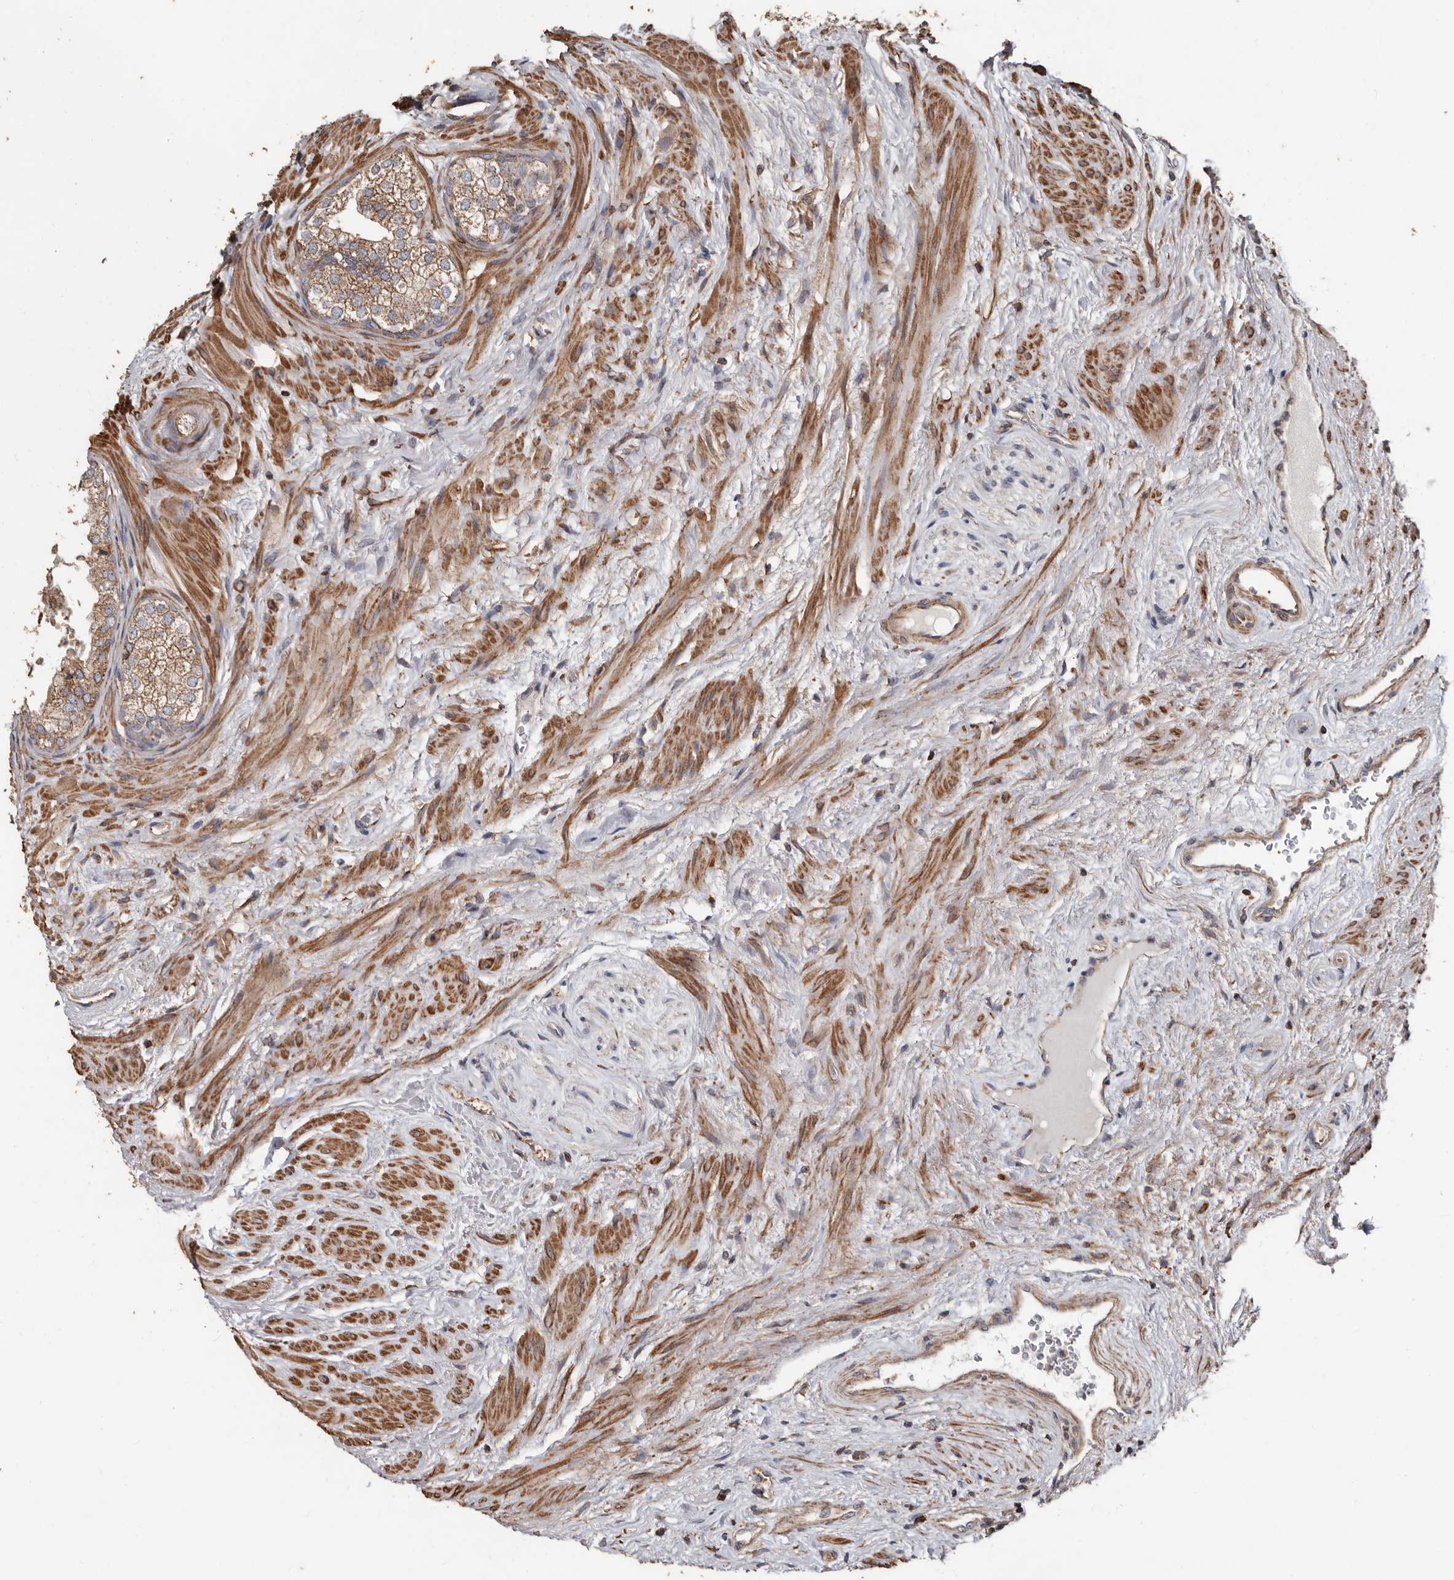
{"staining": {"intensity": "moderate", "quantity": ">75%", "location": "cytoplasmic/membranous"}, "tissue": "prostate", "cell_type": "Glandular cells", "image_type": "normal", "snomed": [{"axis": "morphology", "description": "Normal tissue, NOS"}, {"axis": "topography", "description": "Prostate"}], "caption": "Protein expression analysis of benign prostate displays moderate cytoplasmic/membranous staining in about >75% of glandular cells. The staining was performed using DAB (3,3'-diaminobenzidine), with brown indicating positive protein expression. Nuclei are stained blue with hematoxylin.", "gene": "OSGIN2", "patient": {"sex": "male", "age": 48}}